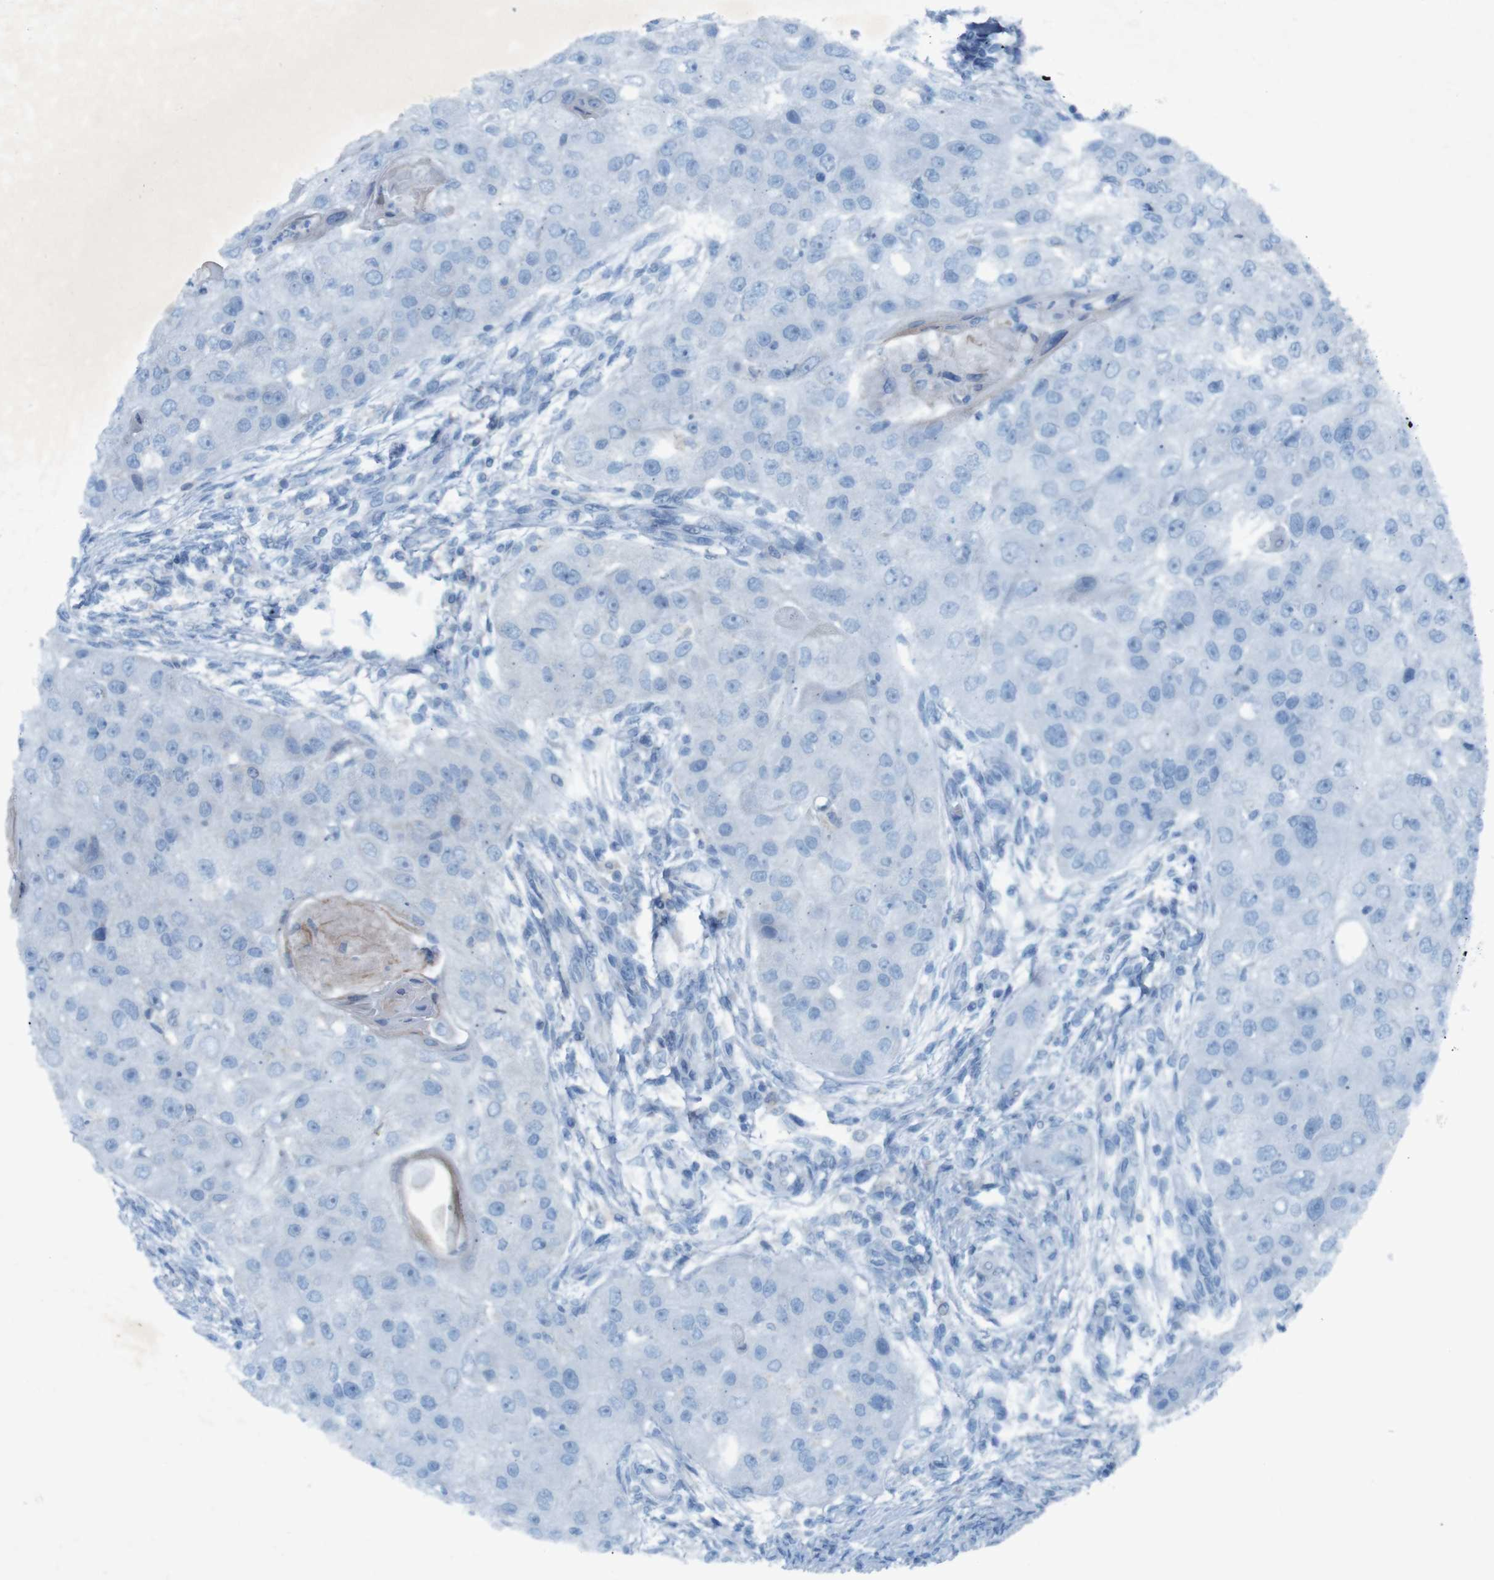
{"staining": {"intensity": "negative", "quantity": "none", "location": "none"}, "tissue": "head and neck cancer", "cell_type": "Tumor cells", "image_type": "cancer", "snomed": [{"axis": "morphology", "description": "Normal tissue, NOS"}, {"axis": "morphology", "description": "Squamous cell carcinoma, NOS"}, {"axis": "topography", "description": "Skeletal muscle"}, {"axis": "topography", "description": "Head-Neck"}], "caption": "A high-resolution image shows immunohistochemistry staining of head and neck cancer (squamous cell carcinoma), which reveals no significant positivity in tumor cells. (Brightfield microscopy of DAB (3,3'-diaminobenzidine) IHC at high magnification).", "gene": "MOGAT3", "patient": {"sex": "male", "age": 51}}